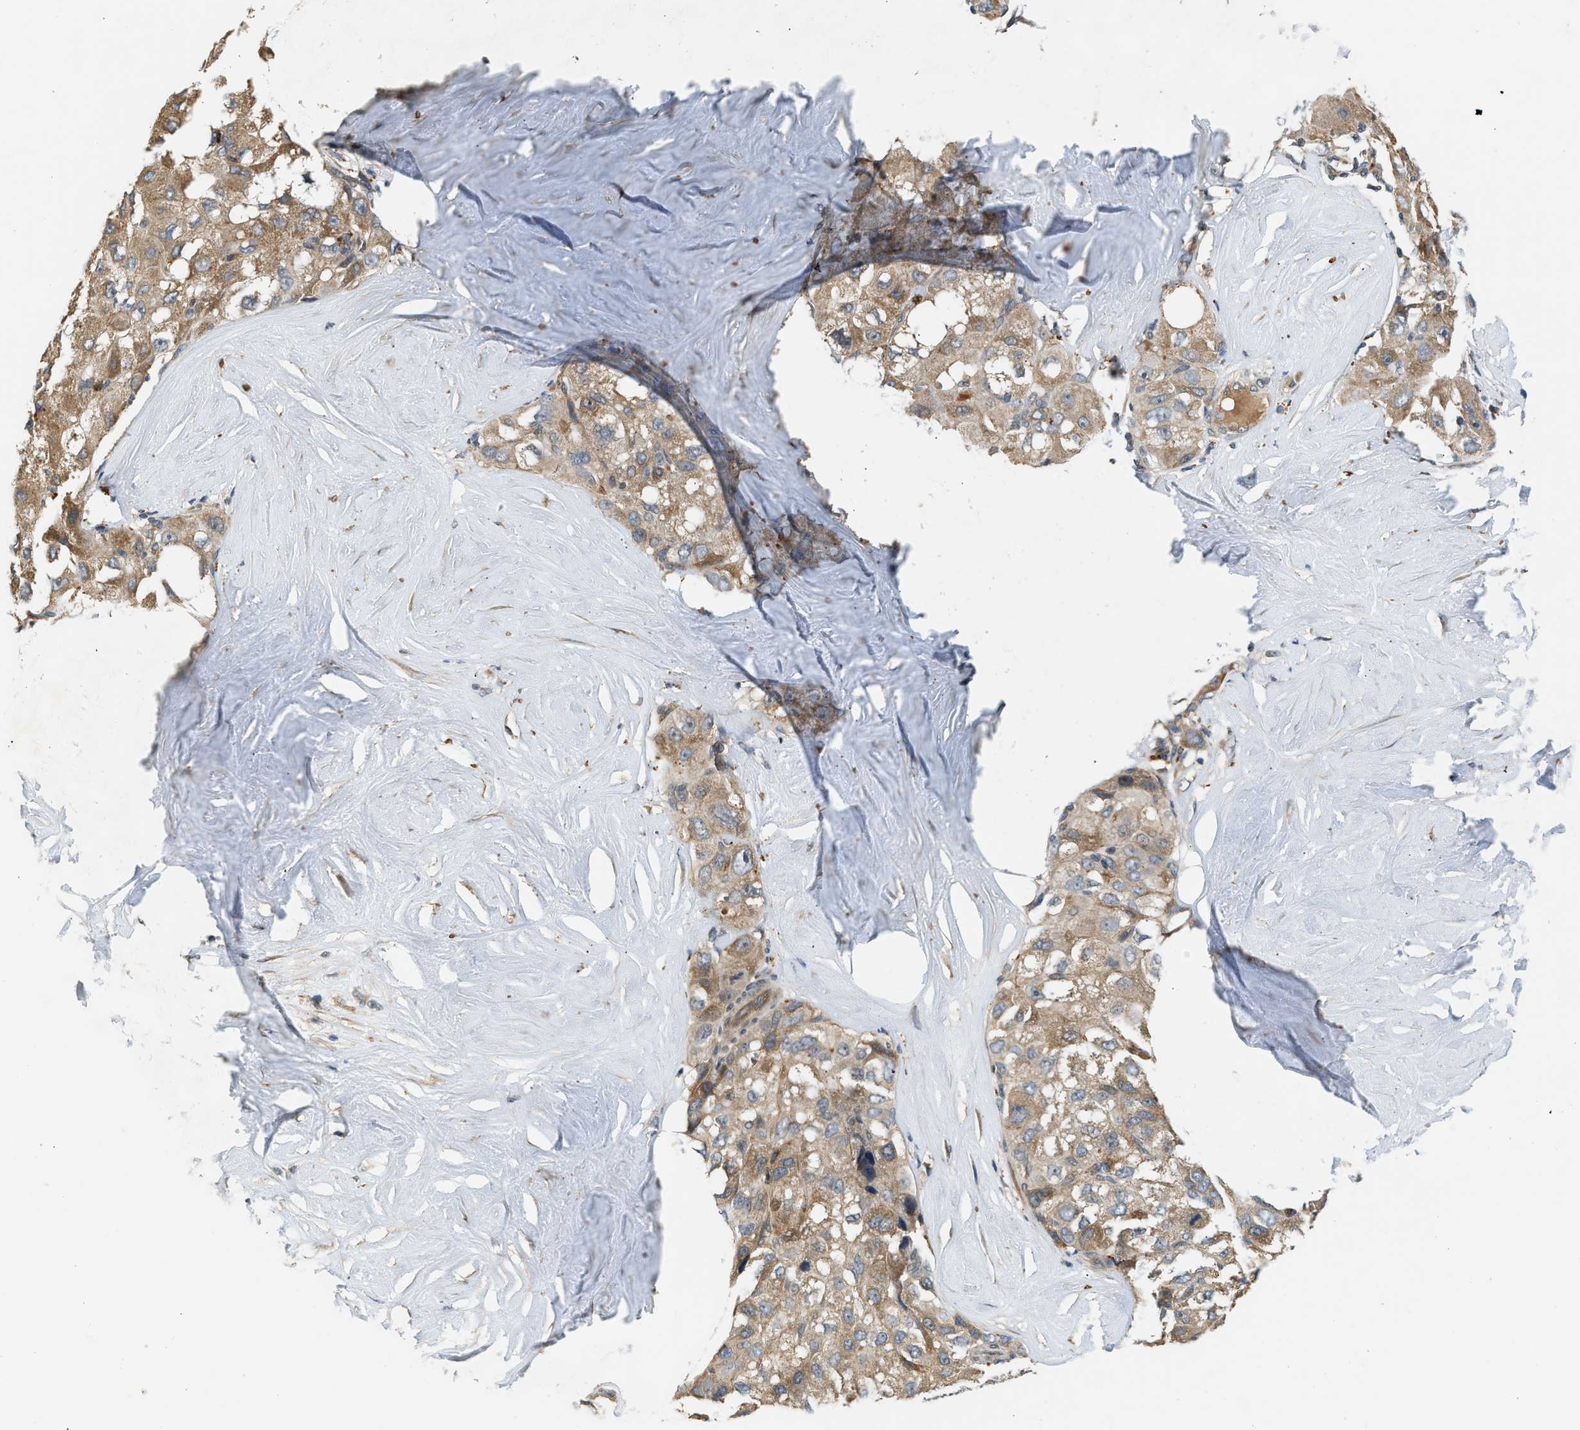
{"staining": {"intensity": "moderate", "quantity": ">75%", "location": "cytoplasmic/membranous"}, "tissue": "liver cancer", "cell_type": "Tumor cells", "image_type": "cancer", "snomed": [{"axis": "morphology", "description": "Carcinoma, Hepatocellular, NOS"}, {"axis": "topography", "description": "Liver"}], "caption": "This histopathology image exhibits immunohistochemistry (IHC) staining of liver hepatocellular carcinoma, with medium moderate cytoplasmic/membranous staining in approximately >75% of tumor cells.", "gene": "ADCY8", "patient": {"sex": "male", "age": 80}}